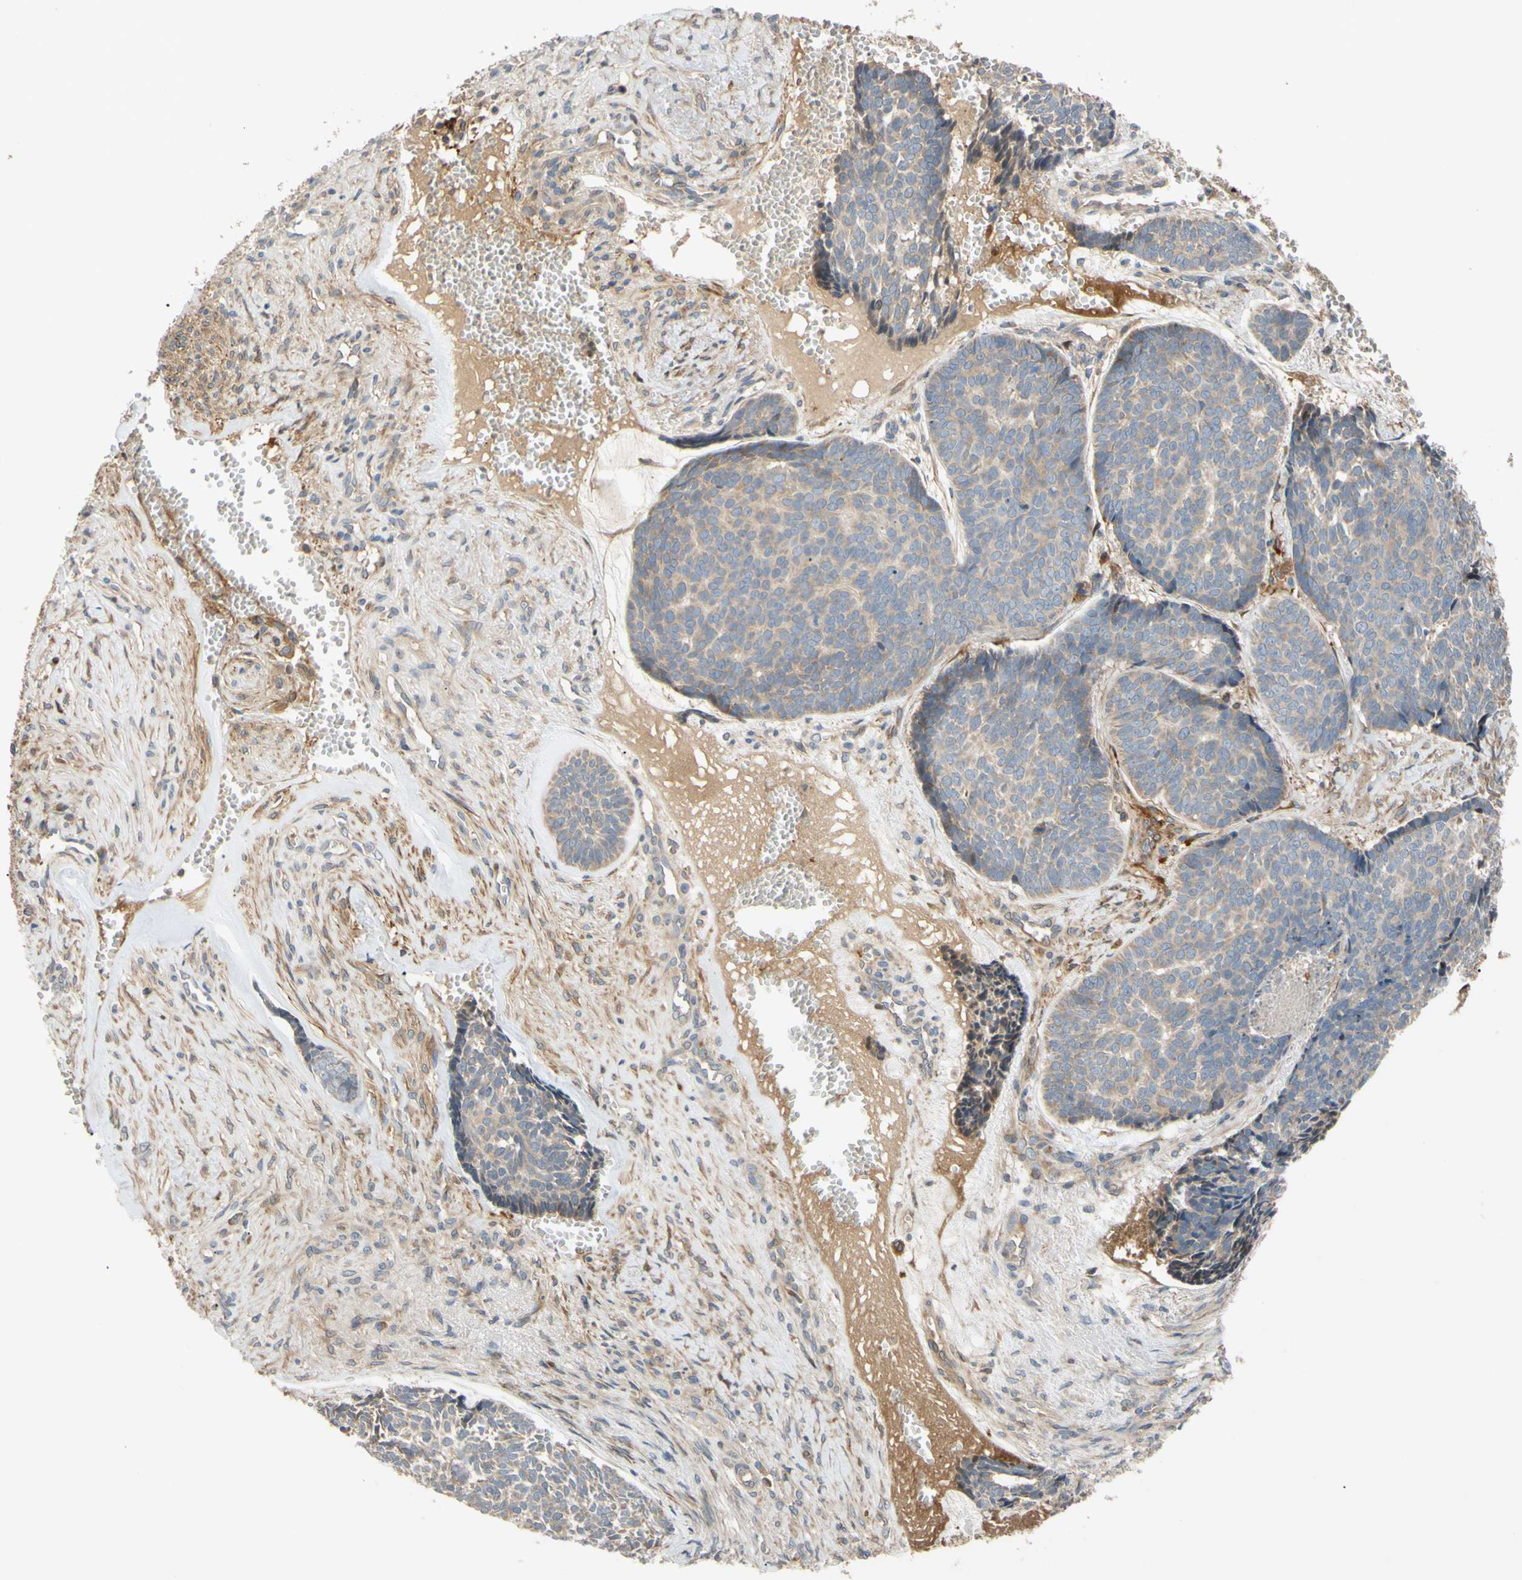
{"staining": {"intensity": "weak", "quantity": ">75%", "location": "cytoplasmic/membranous"}, "tissue": "skin cancer", "cell_type": "Tumor cells", "image_type": "cancer", "snomed": [{"axis": "morphology", "description": "Basal cell carcinoma"}, {"axis": "topography", "description": "Skin"}], "caption": "Protein positivity by immunohistochemistry shows weak cytoplasmic/membranous positivity in about >75% of tumor cells in basal cell carcinoma (skin). (IHC, brightfield microscopy, high magnification).", "gene": "SPTLC1", "patient": {"sex": "male", "age": 84}}